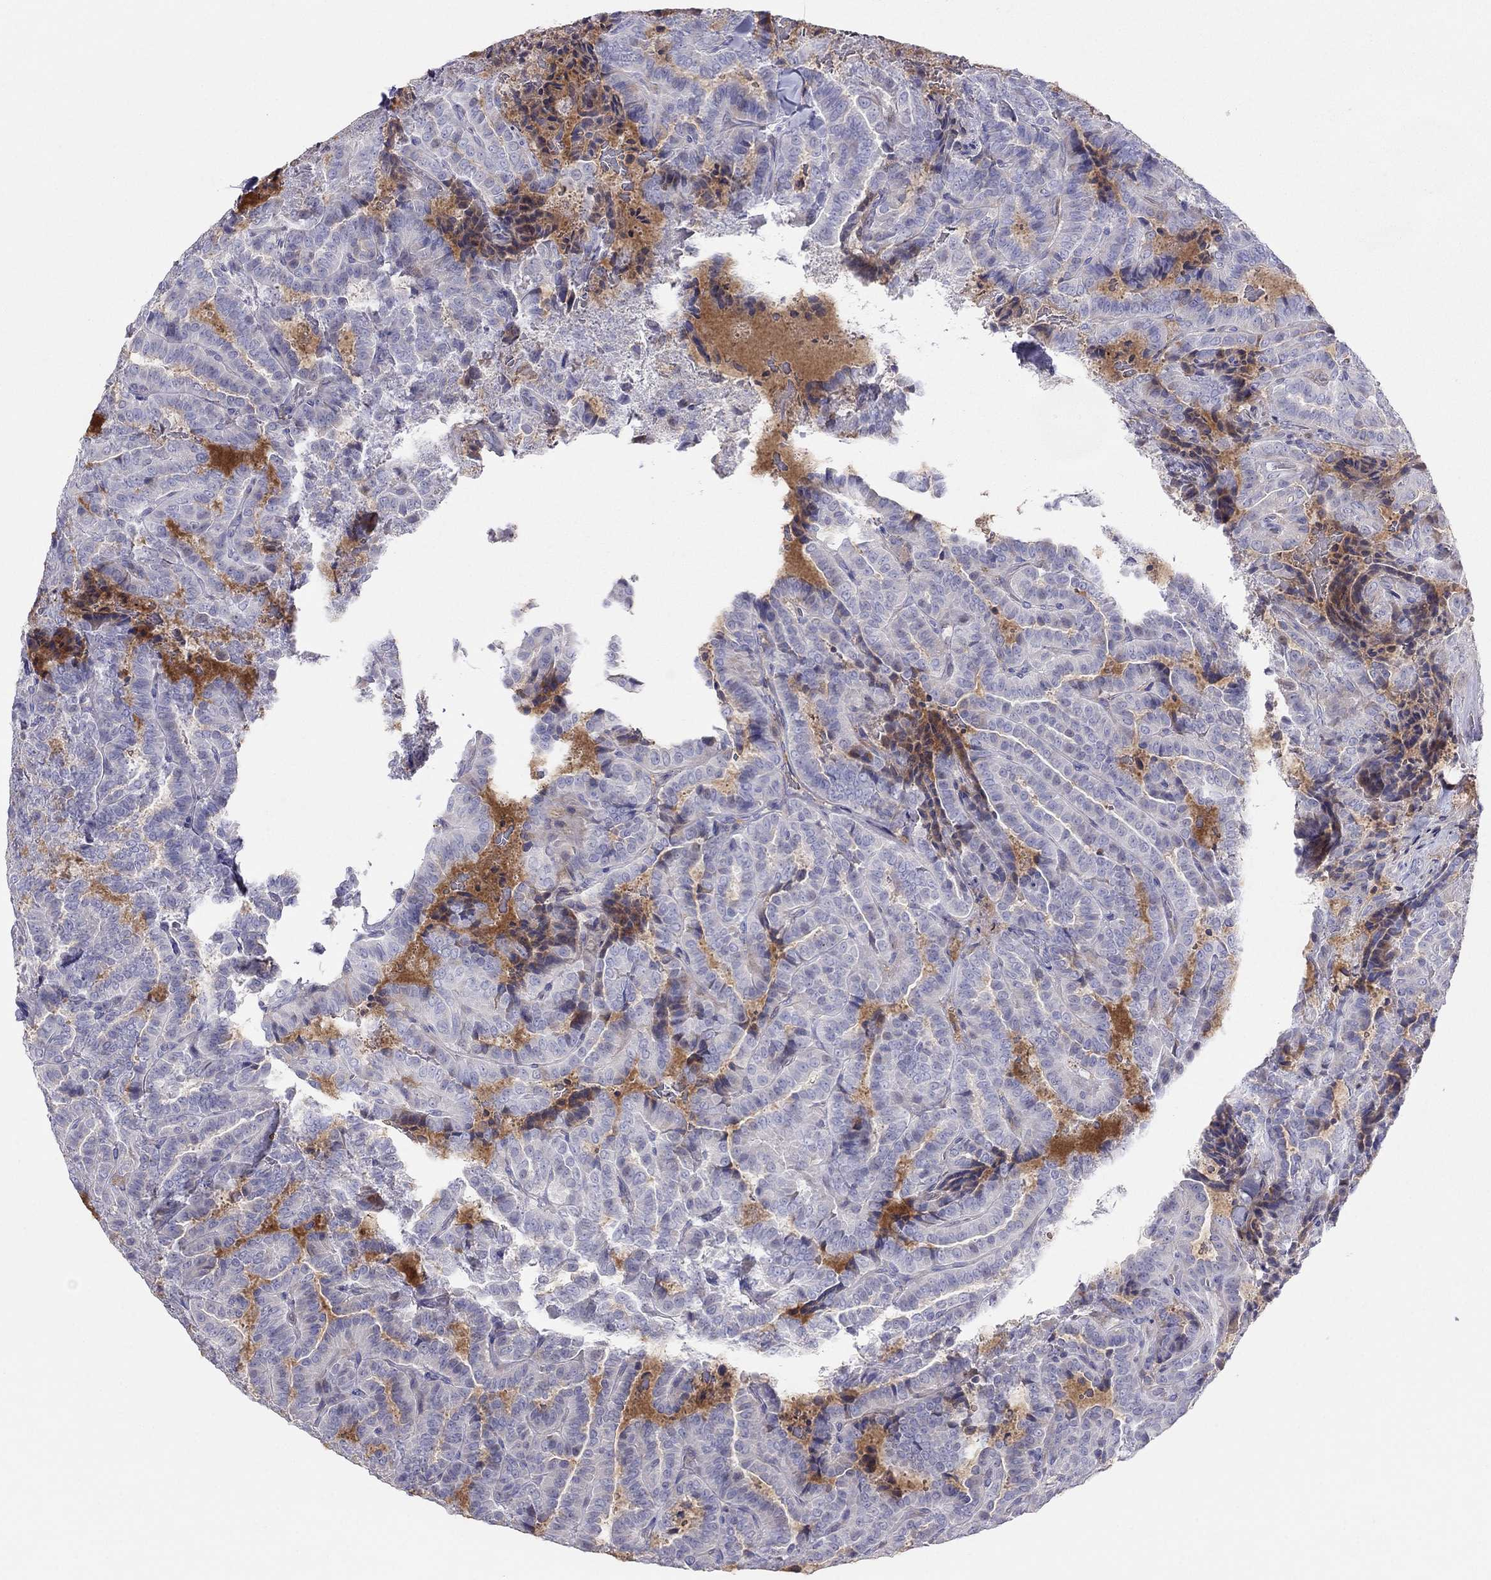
{"staining": {"intensity": "weak", "quantity": "<25%", "location": "cytoplasmic/membranous"}, "tissue": "thyroid cancer", "cell_type": "Tumor cells", "image_type": "cancer", "snomed": [{"axis": "morphology", "description": "Papillary adenocarcinoma, NOS"}, {"axis": "topography", "description": "Thyroid gland"}], "caption": "The immunohistochemistry micrograph has no significant positivity in tumor cells of papillary adenocarcinoma (thyroid) tissue.", "gene": "MAGEB4", "patient": {"sex": "female", "age": 39}}